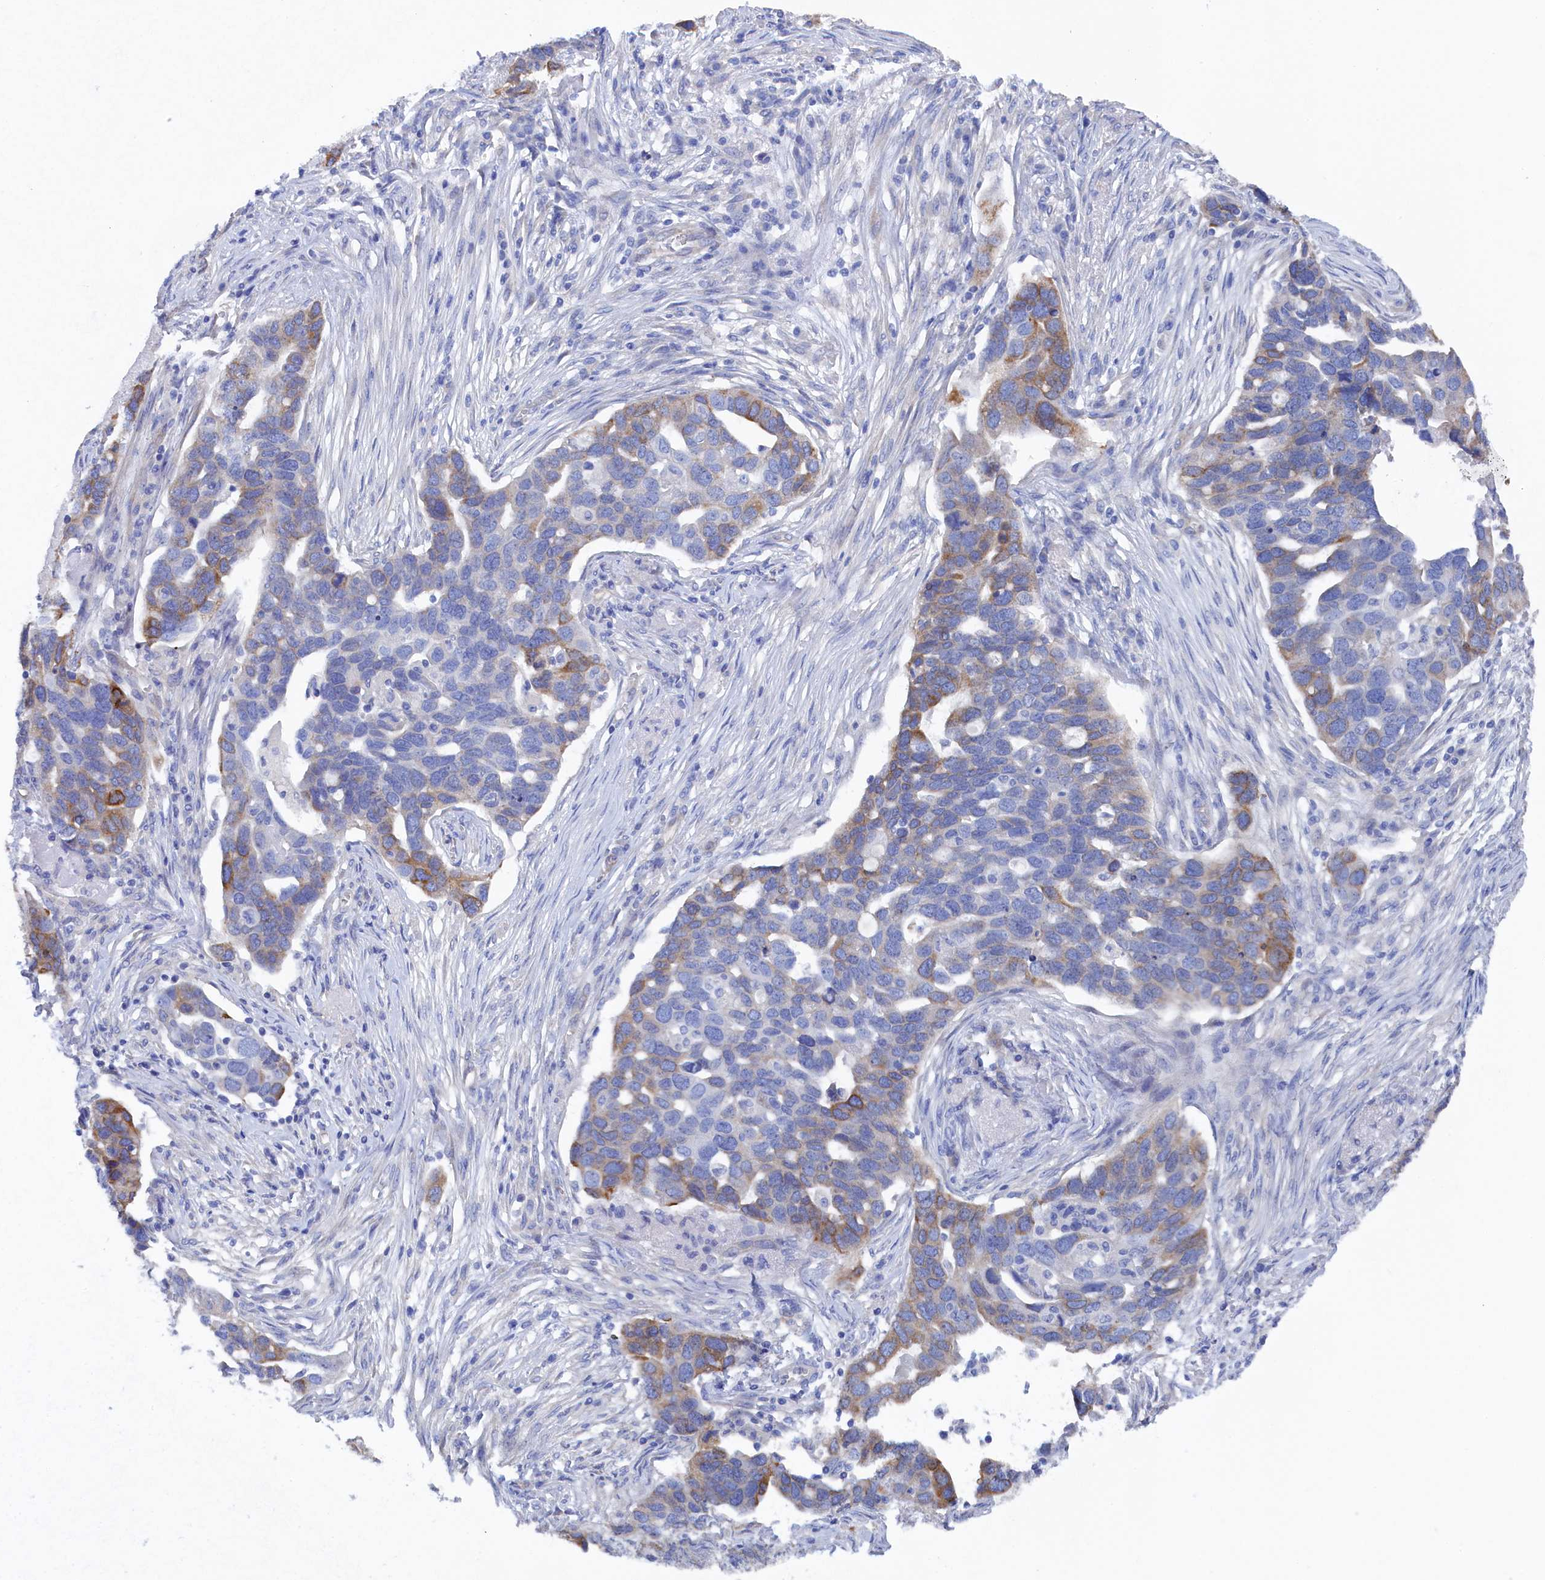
{"staining": {"intensity": "moderate", "quantity": "<25%", "location": "cytoplasmic/membranous"}, "tissue": "ovarian cancer", "cell_type": "Tumor cells", "image_type": "cancer", "snomed": [{"axis": "morphology", "description": "Cystadenocarcinoma, serous, NOS"}, {"axis": "topography", "description": "Ovary"}], "caption": "Tumor cells show moderate cytoplasmic/membranous staining in approximately <25% of cells in ovarian cancer.", "gene": "TMOD2", "patient": {"sex": "female", "age": 54}}